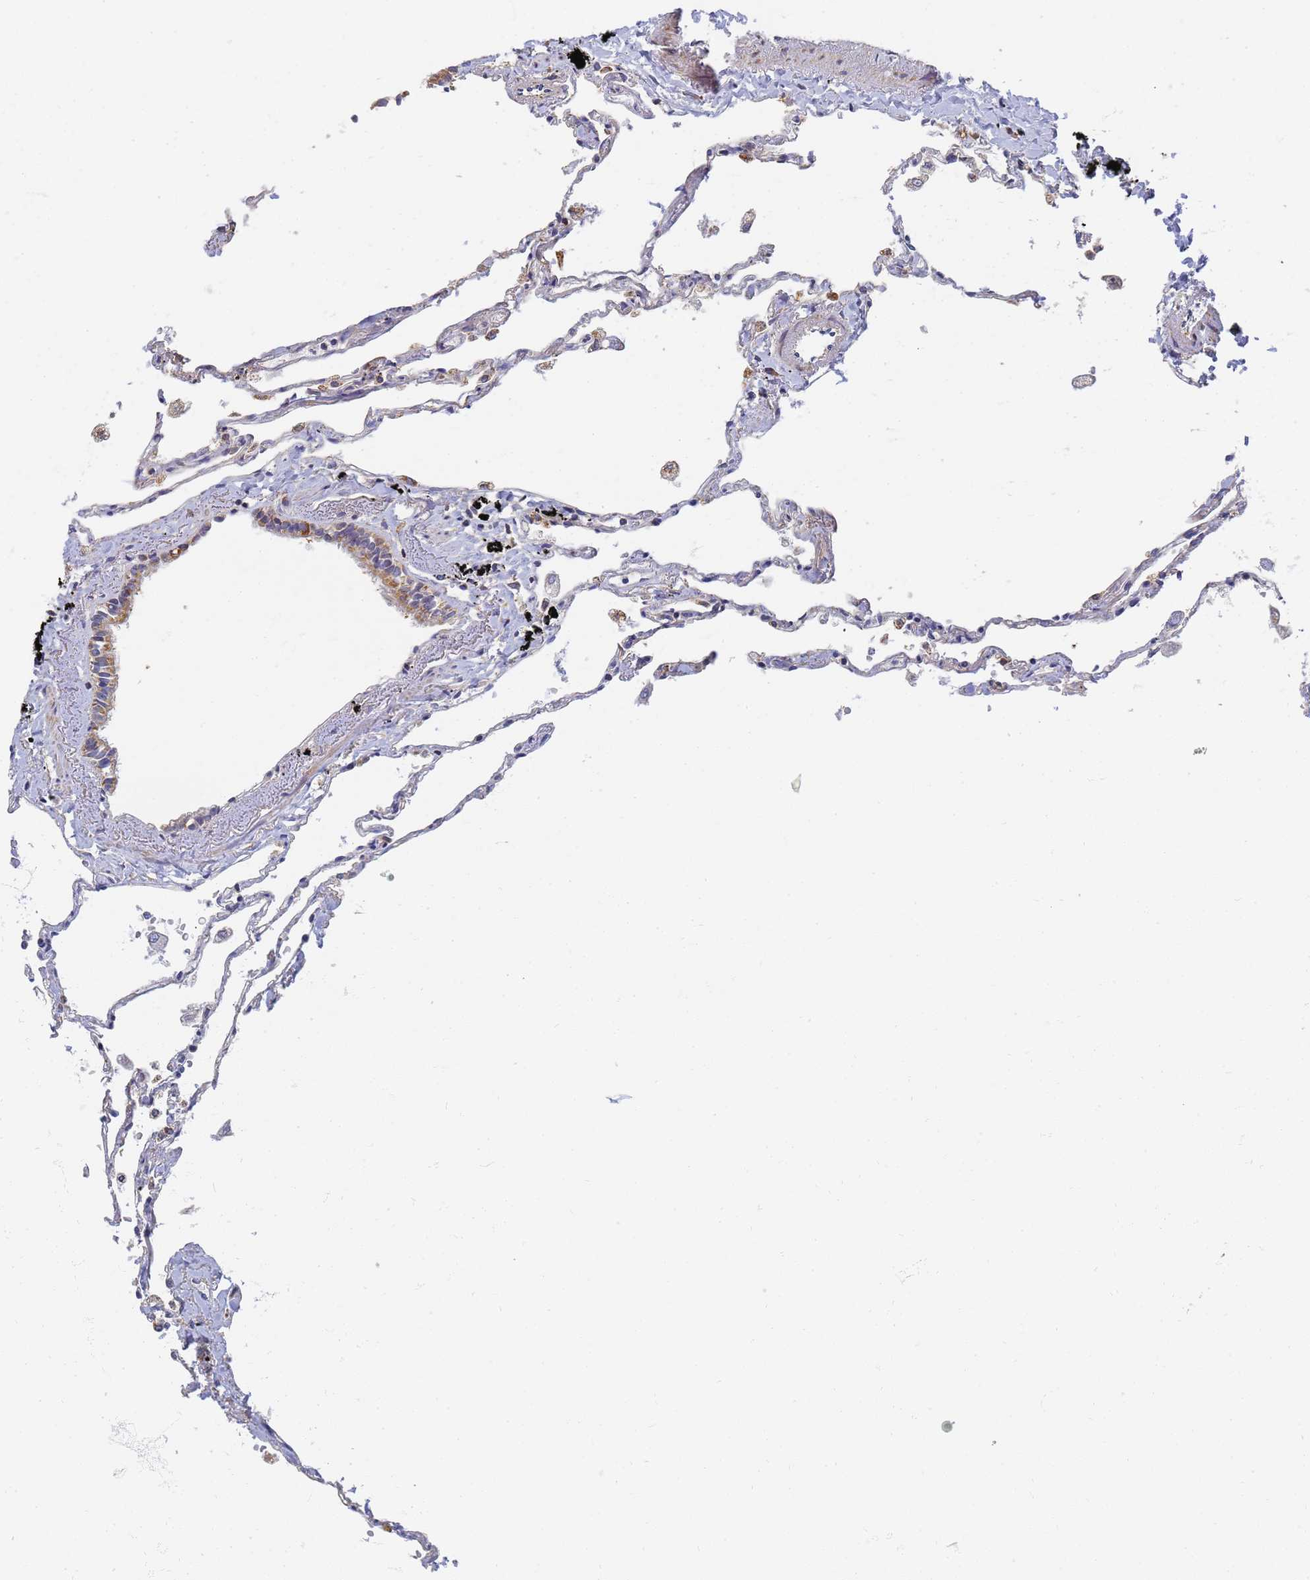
{"staining": {"intensity": "negative", "quantity": "none", "location": "none"}, "tissue": "lung", "cell_type": "Alveolar cells", "image_type": "normal", "snomed": [{"axis": "morphology", "description": "Normal tissue, NOS"}, {"axis": "topography", "description": "Lung"}], "caption": "Immunohistochemistry micrograph of benign lung: human lung stained with DAB demonstrates no significant protein staining in alveolar cells.", "gene": "UTP23", "patient": {"sex": "female", "age": 67}}